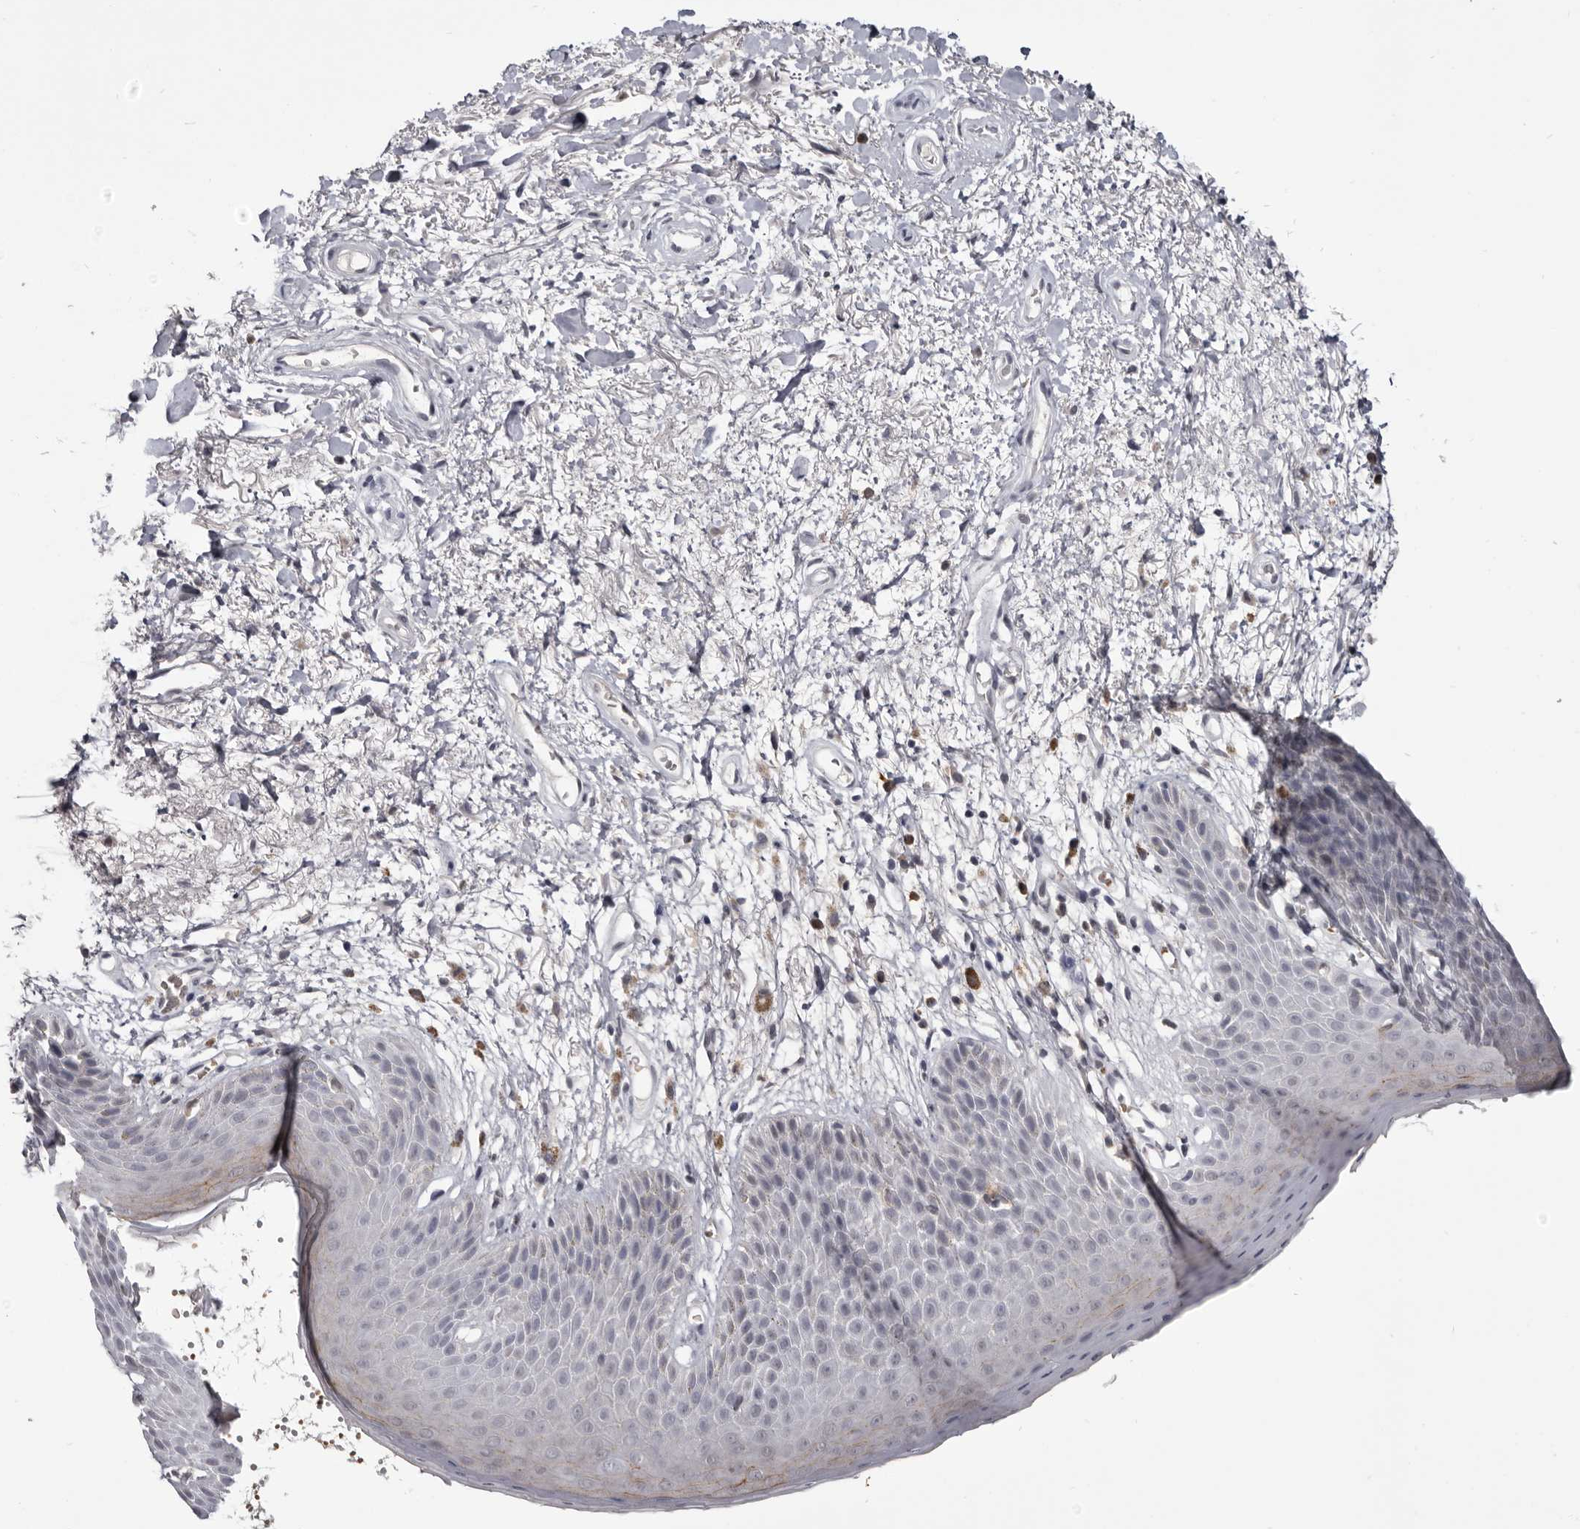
{"staining": {"intensity": "negative", "quantity": "none", "location": "none"}, "tissue": "skin", "cell_type": "Epidermal cells", "image_type": "normal", "snomed": [{"axis": "morphology", "description": "Normal tissue, NOS"}, {"axis": "topography", "description": "Anal"}], "caption": "A micrograph of skin stained for a protein displays no brown staining in epidermal cells. Brightfield microscopy of immunohistochemistry (IHC) stained with DAB (3,3'-diaminobenzidine) (brown) and hematoxylin (blue), captured at high magnification.", "gene": "CGN", "patient": {"sex": "male", "age": 74}}